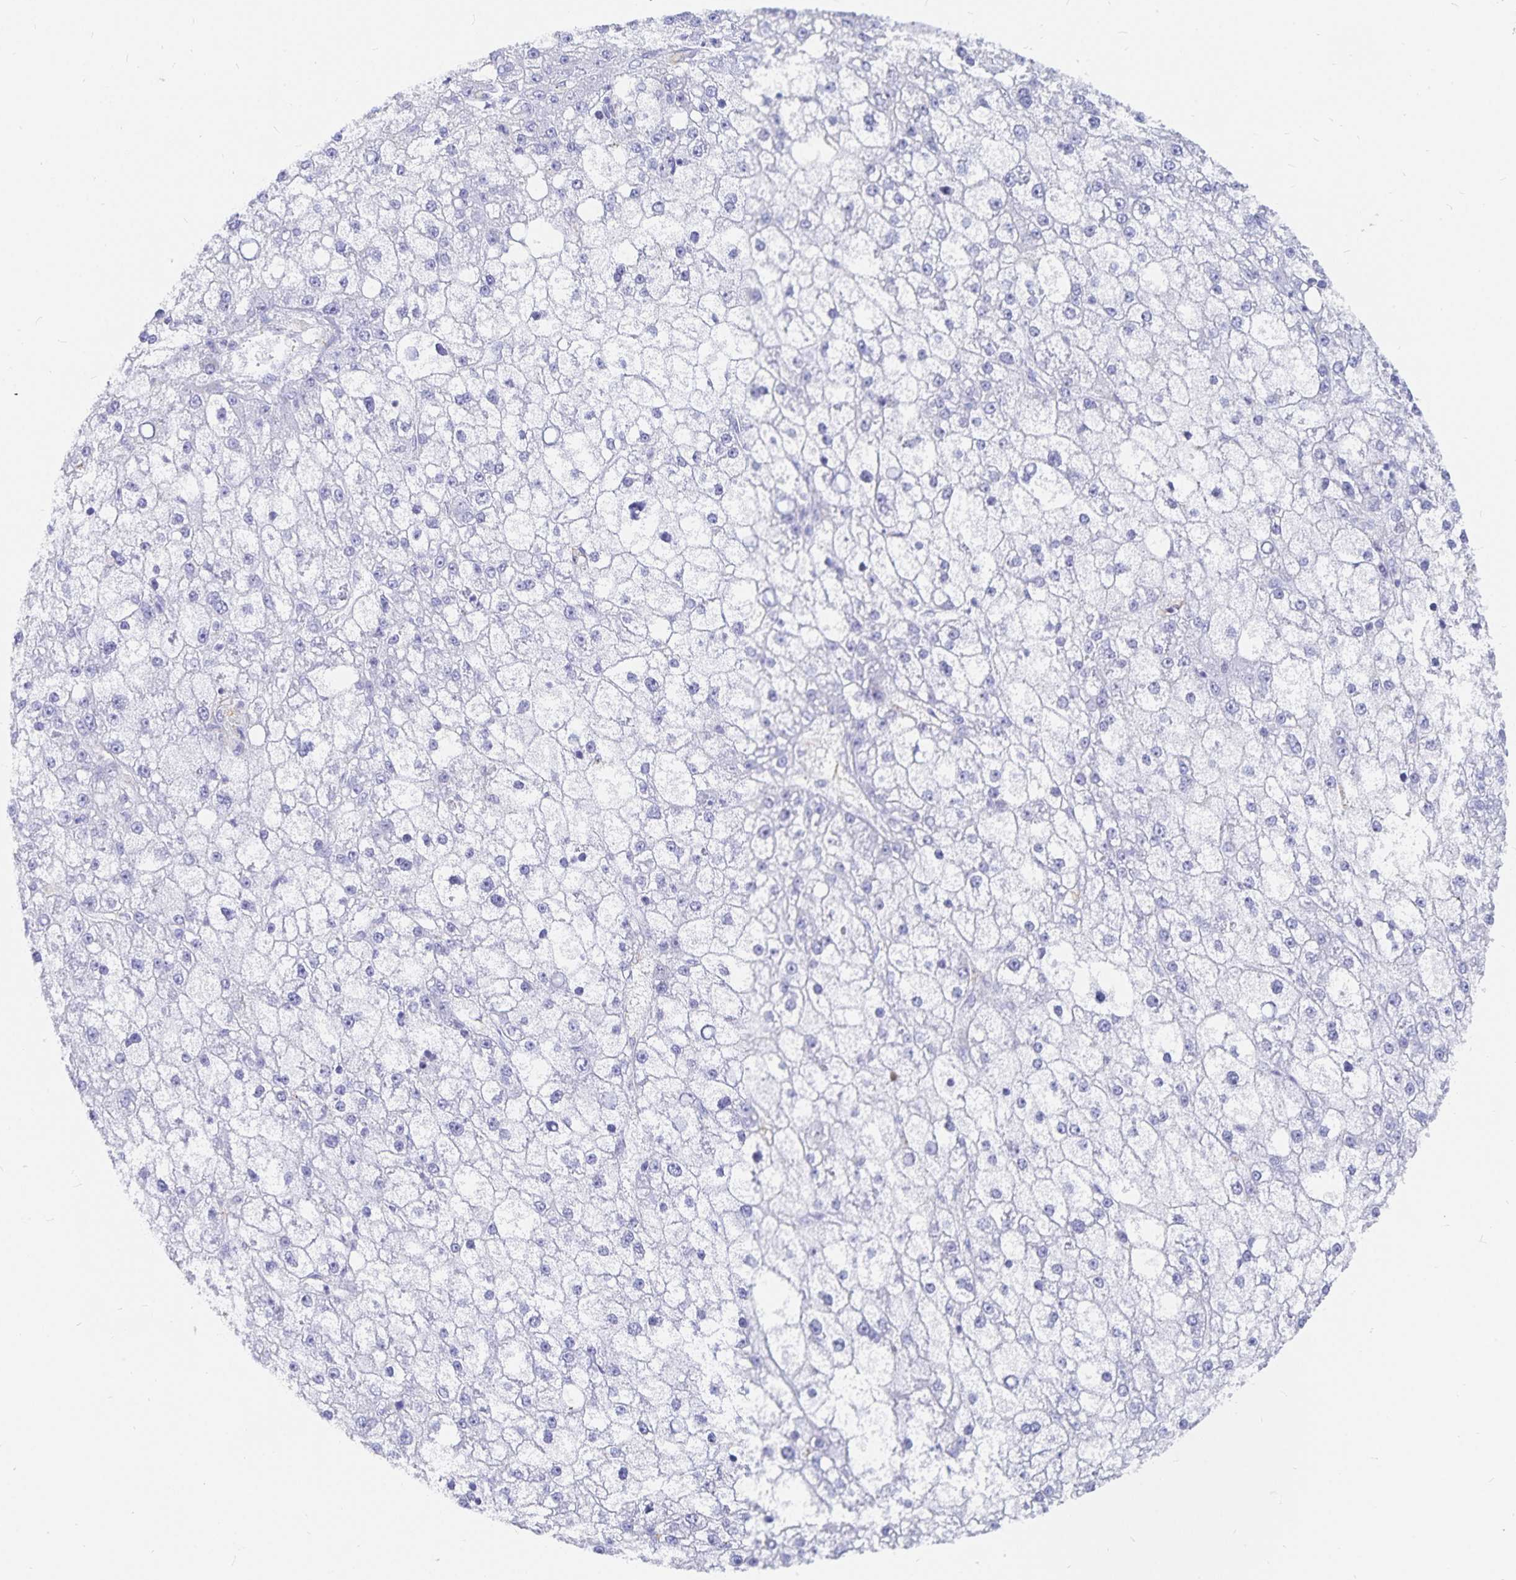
{"staining": {"intensity": "negative", "quantity": "none", "location": "none"}, "tissue": "liver cancer", "cell_type": "Tumor cells", "image_type": "cancer", "snomed": [{"axis": "morphology", "description": "Carcinoma, Hepatocellular, NOS"}, {"axis": "topography", "description": "Liver"}], "caption": "Liver hepatocellular carcinoma stained for a protein using immunohistochemistry (IHC) reveals no expression tumor cells.", "gene": "INSL5", "patient": {"sex": "male", "age": 67}}